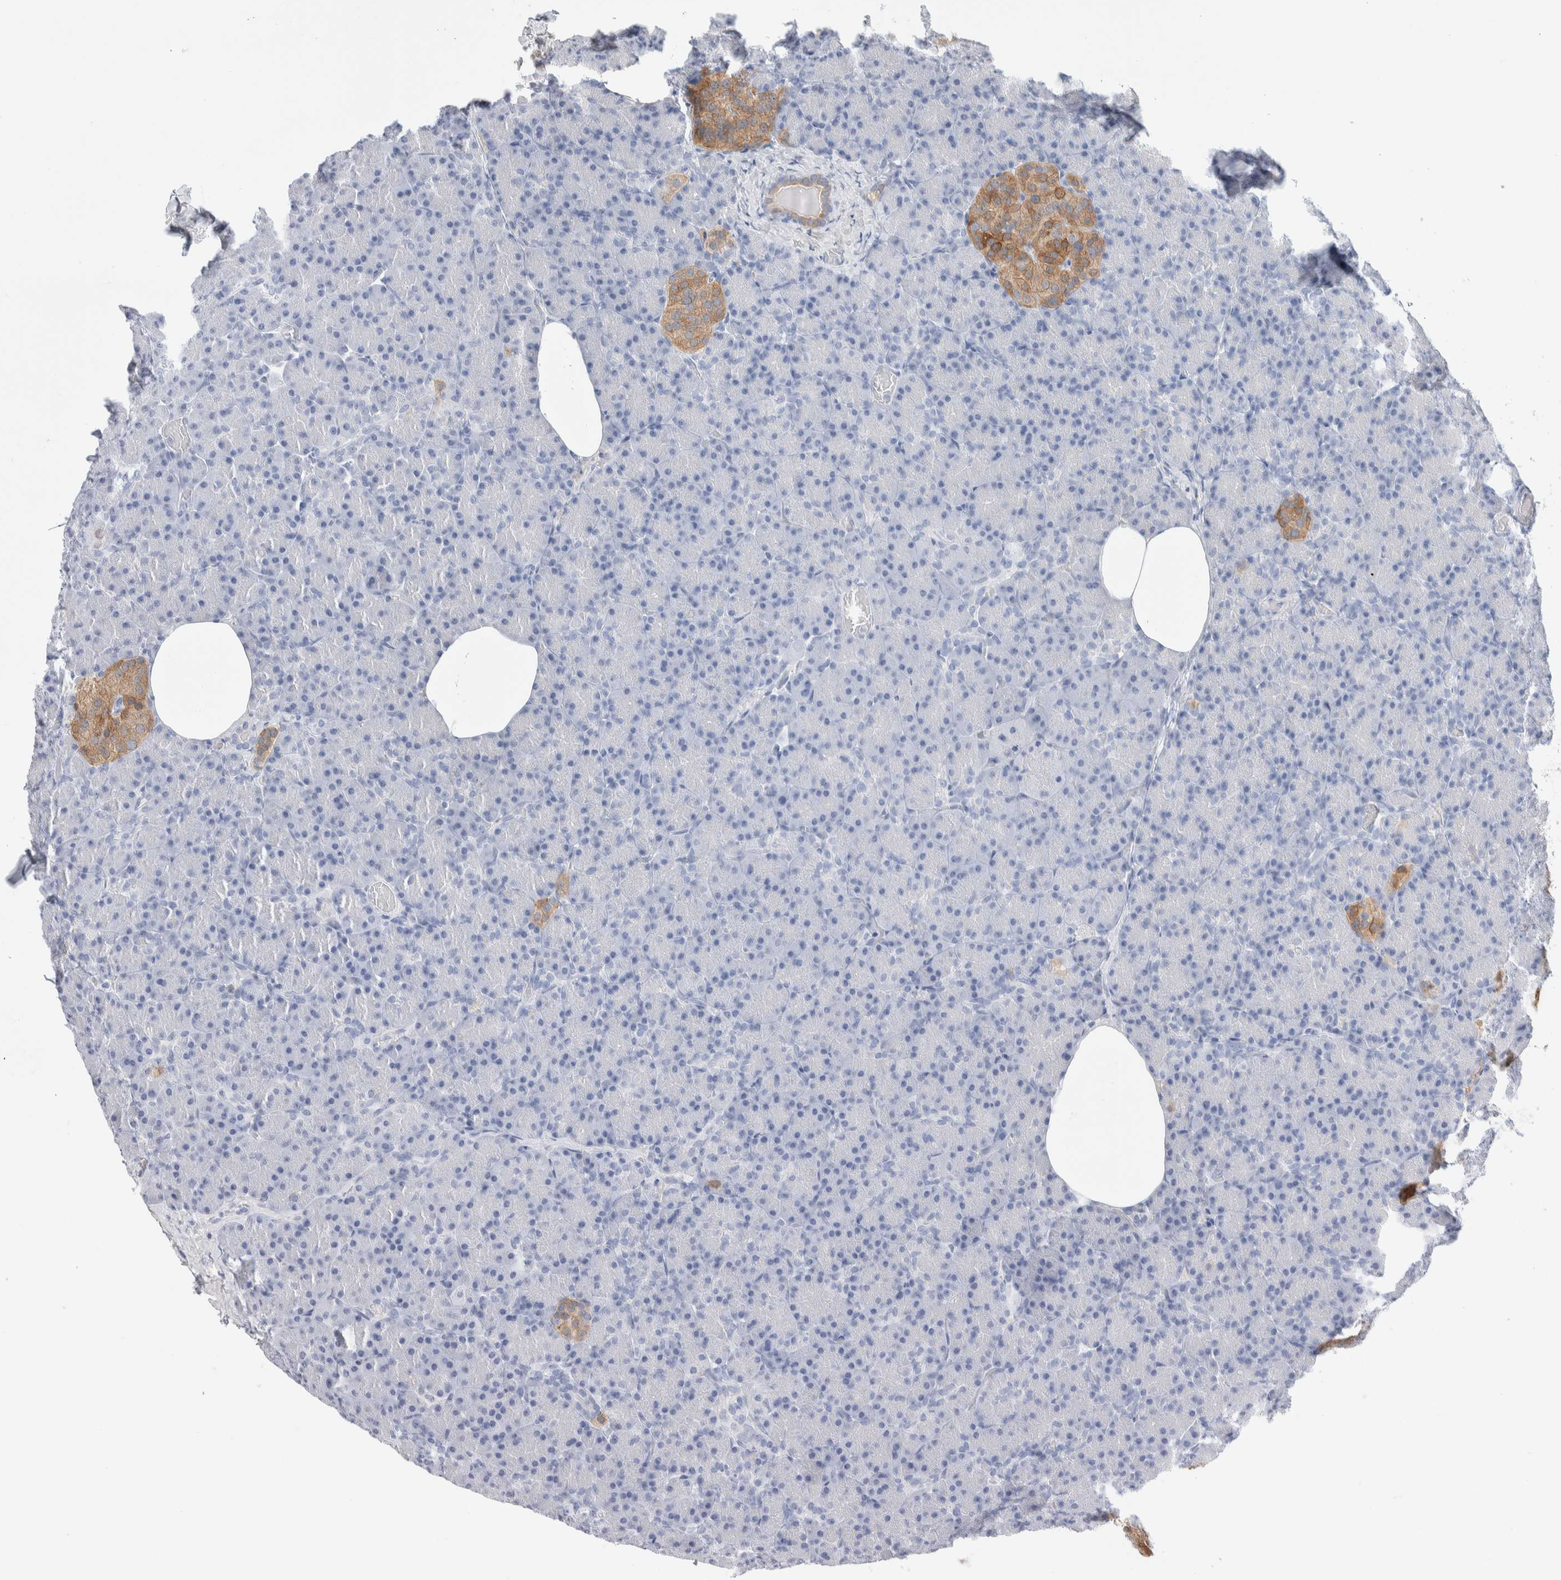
{"staining": {"intensity": "weak", "quantity": "<25%", "location": "cytoplasmic/membranous"}, "tissue": "pancreas", "cell_type": "Exocrine glandular cells", "image_type": "normal", "snomed": [{"axis": "morphology", "description": "Normal tissue, NOS"}, {"axis": "topography", "description": "Pancreas"}], "caption": "This photomicrograph is of benign pancreas stained with immunohistochemistry to label a protein in brown with the nuclei are counter-stained blue. There is no positivity in exocrine glandular cells.", "gene": "GDA", "patient": {"sex": "female", "age": 43}}